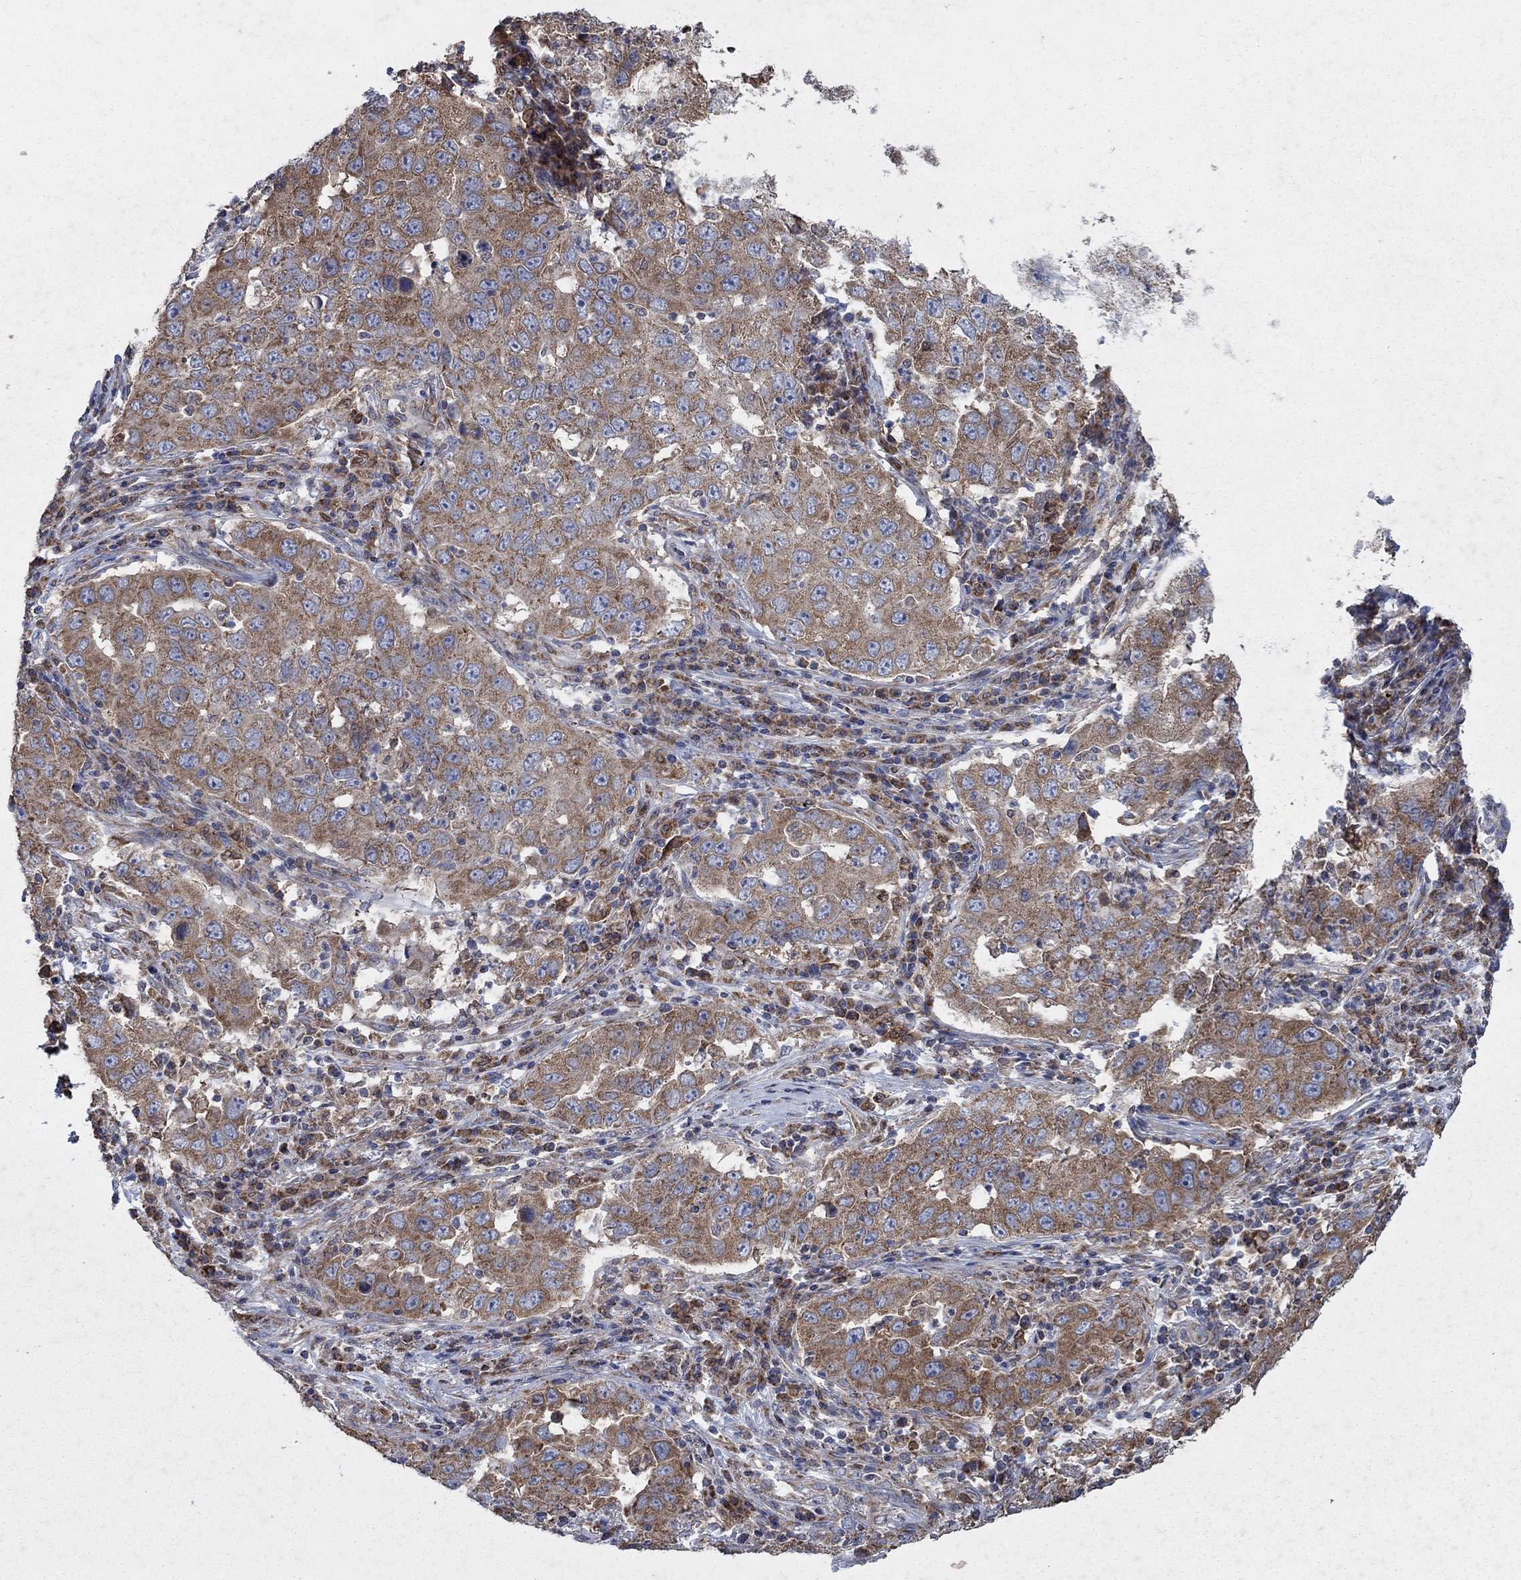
{"staining": {"intensity": "moderate", "quantity": ">75%", "location": "cytoplasmic/membranous"}, "tissue": "lung cancer", "cell_type": "Tumor cells", "image_type": "cancer", "snomed": [{"axis": "morphology", "description": "Adenocarcinoma, NOS"}, {"axis": "topography", "description": "Lung"}], "caption": "Protein staining reveals moderate cytoplasmic/membranous expression in approximately >75% of tumor cells in lung adenocarcinoma. (IHC, brightfield microscopy, high magnification).", "gene": "NCEH1", "patient": {"sex": "male", "age": 73}}